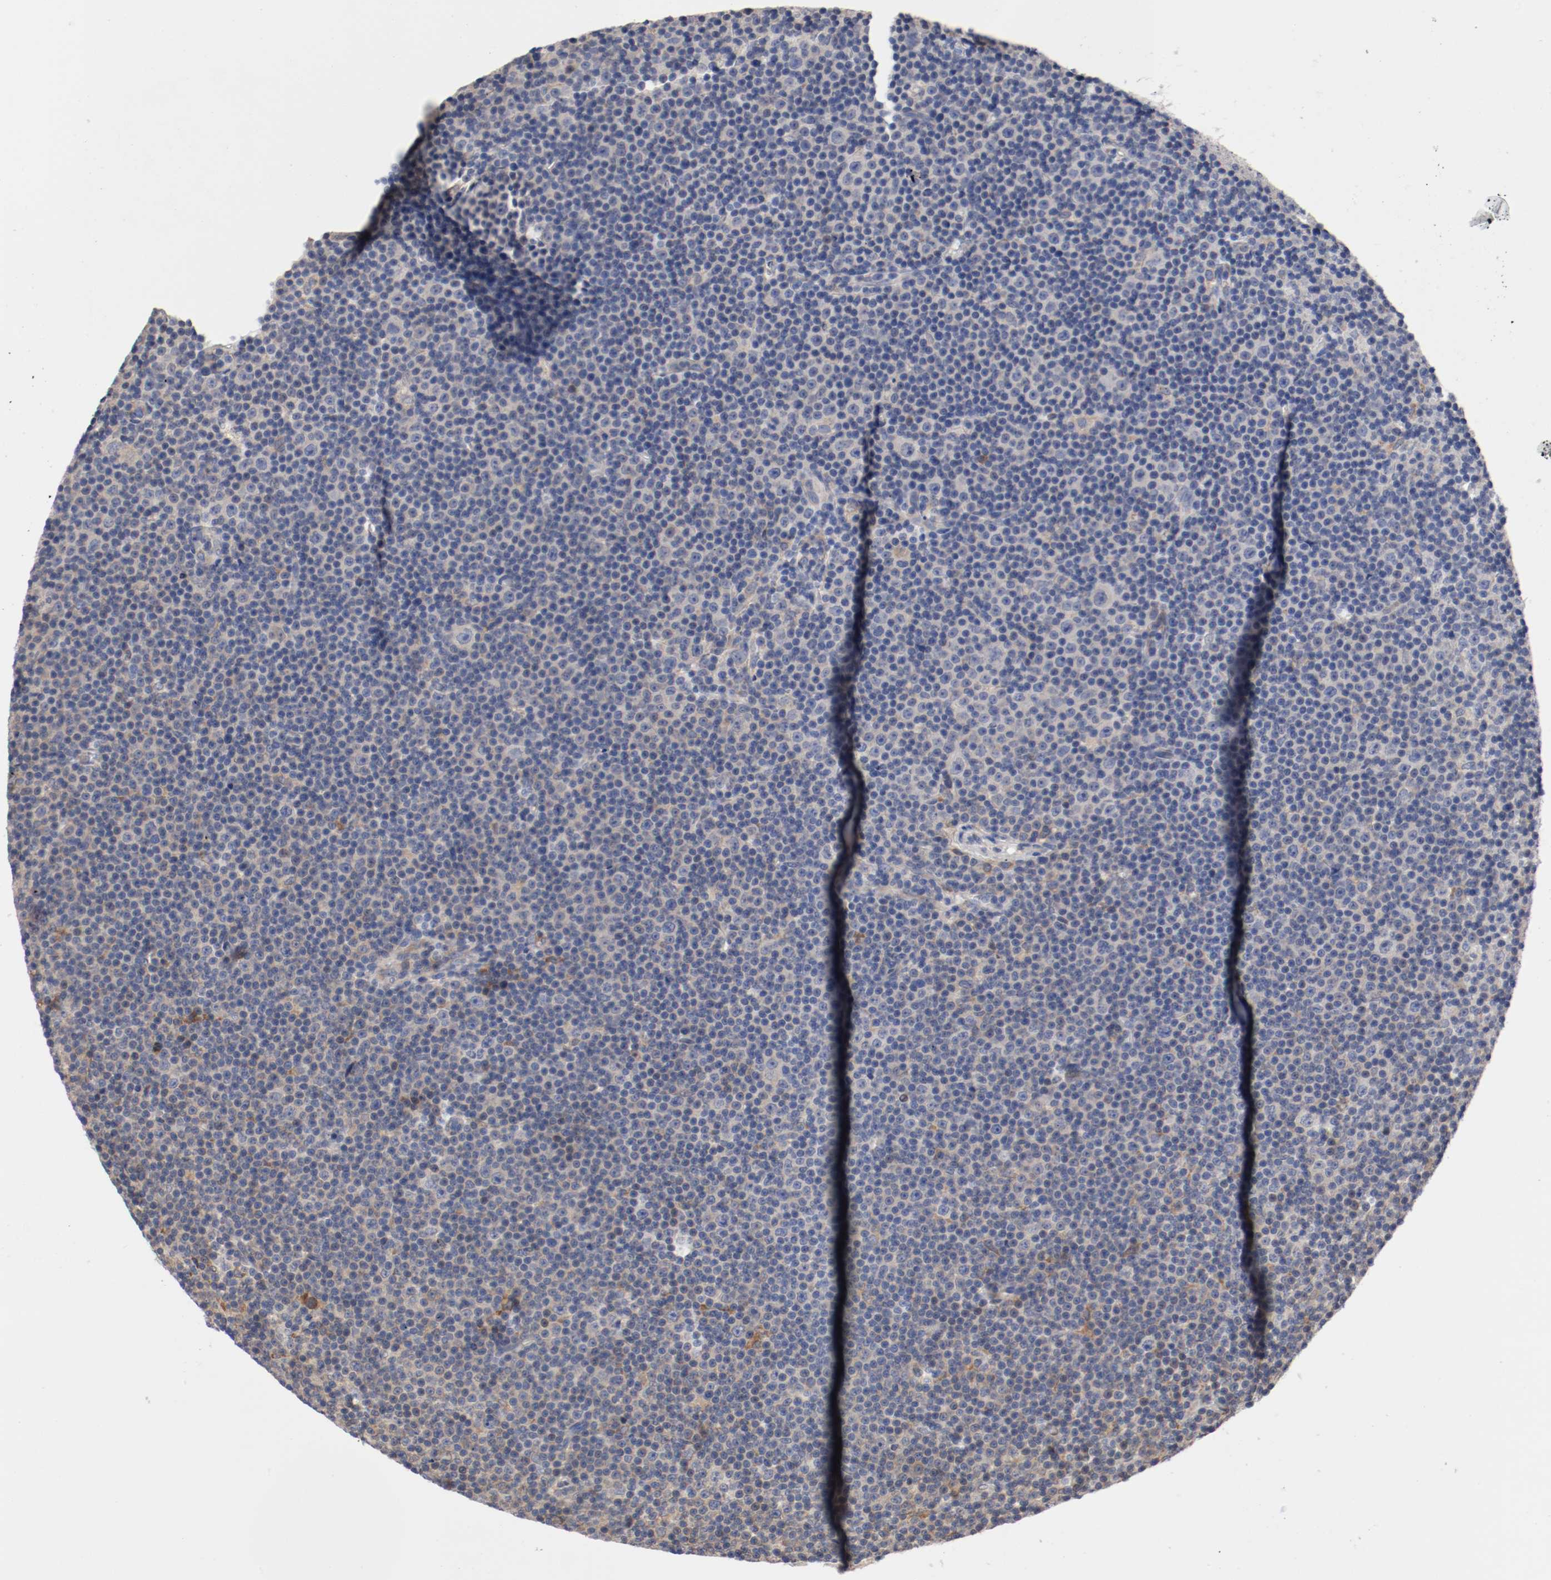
{"staining": {"intensity": "negative", "quantity": "none", "location": "none"}, "tissue": "lymphoma", "cell_type": "Tumor cells", "image_type": "cancer", "snomed": [{"axis": "morphology", "description": "Malignant lymphoma, non-Hodgkin's type, Low grade"}, {"axis": "topography", "description": "Lymph node"}], "caption": "The immunohistochemistry micrograph has no significant staining in tumor cells of lymphoma tissue. (IHC, brightfield microscopy, high magnification).", "gene": "TNFSF13", "patient": {"sex": "female", "age": 67}}